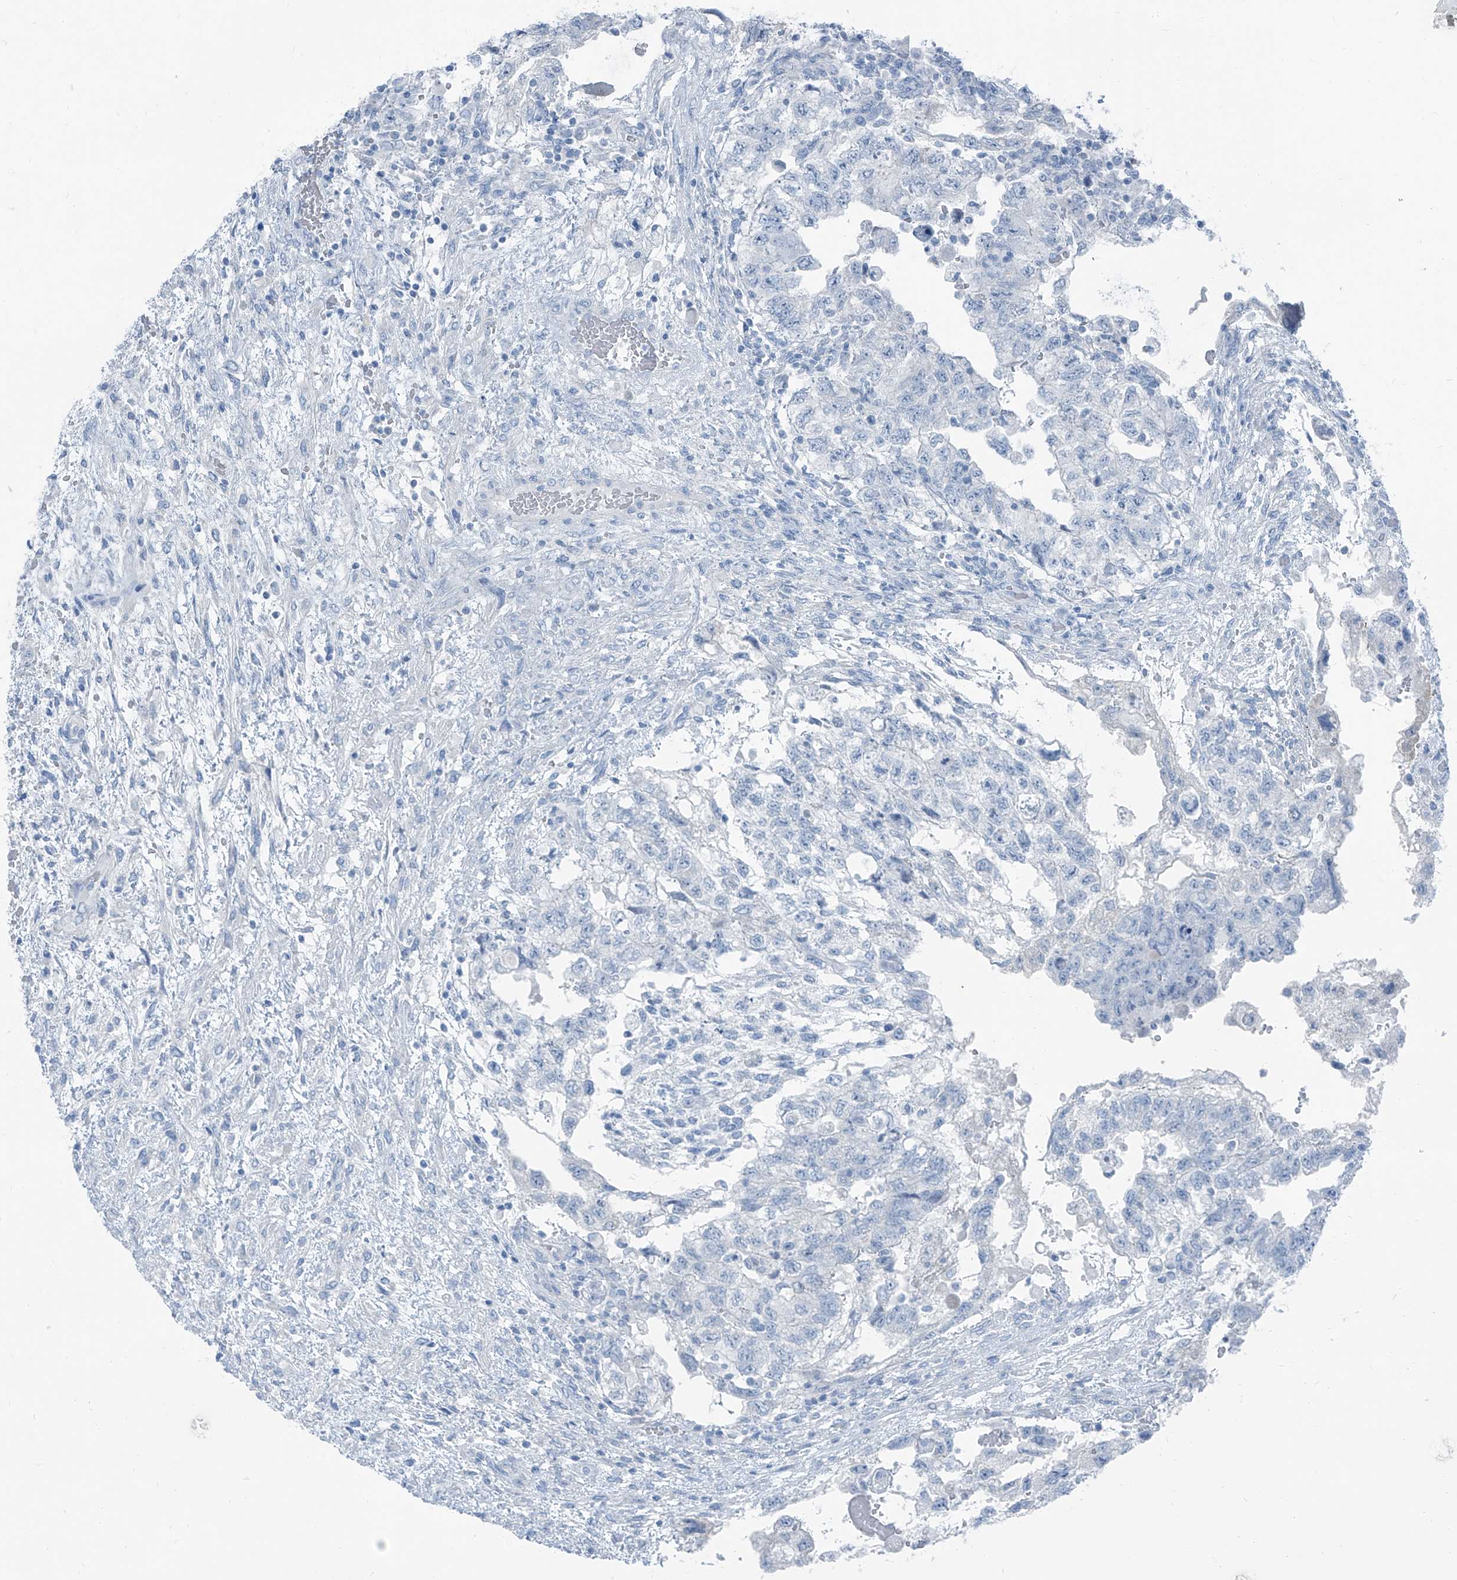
{"staining": {"intensity": "negative", "quantity": "none", "location": "none"}, "tissue": "testis cancer", "cell_type": "Tumor cells", "image_type": "cancer", "snomed": [{"axis": "morphology", "description": "Carcinoma, Embryonal, NOS"}, {"axis": "topography", "description": "Testis"}], "caption": "The micrograph displays no staining of tumor cells in testis cancer.", "gene": "RGN", "patient": {"sex": "male", "age": 36}}